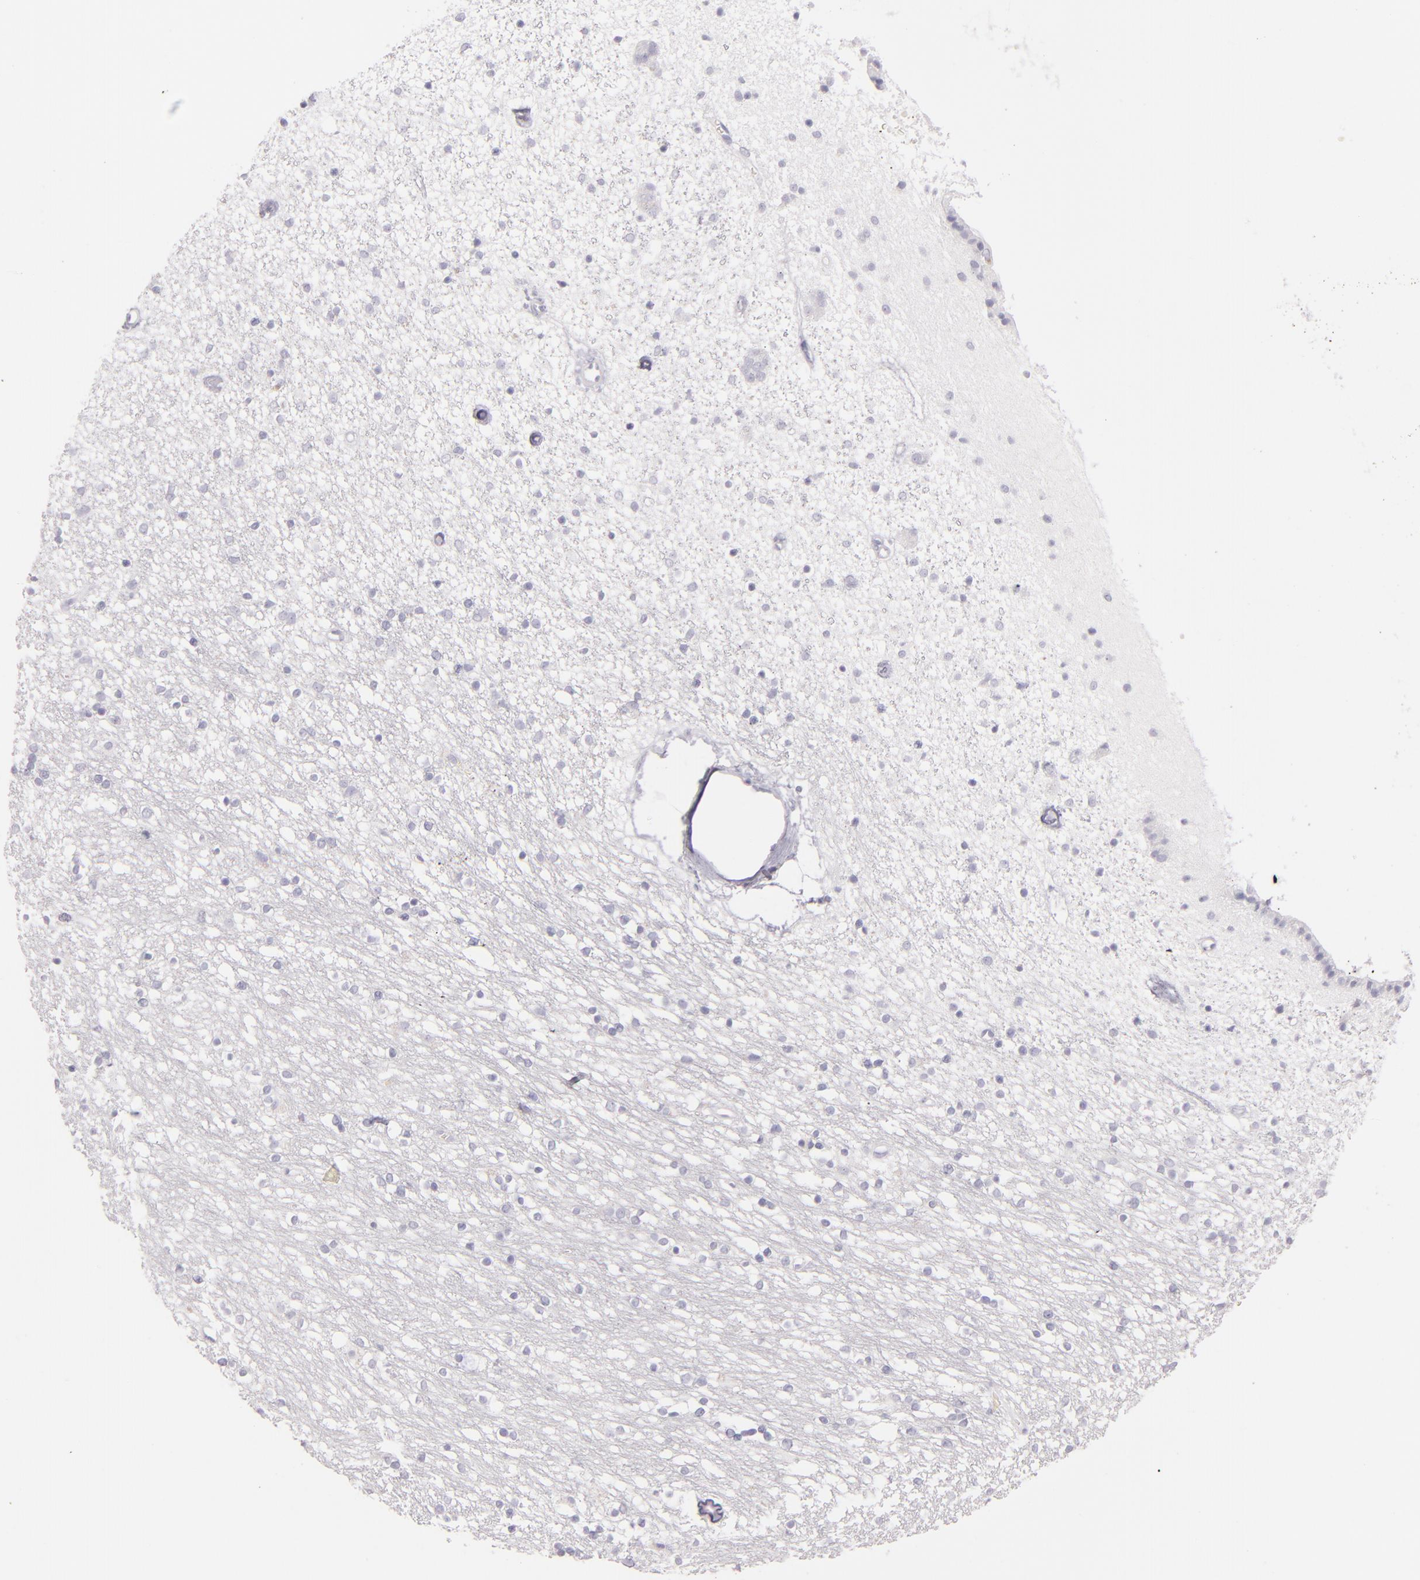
{"staining": {"intensity": "negative", "quantity": "none", "location": "none"}, "tissue": "caudate", "cell_type": "Glial cells", "image_type": "normal", "snomed": [{"axis": "morphology", "description": "Normal tissue, NOS"}, {"axis": "topography", "description": "Lateral ventricle wall"}], "caption": "A micrograph of caudate stained for a protein reveals no brown staining in glial cells. The staining was performed using DAB (3,3'-diaminobenzidine) to visualize the protein expression in brown, while the nuclei were stained in blue with hematoxylin (Magnification: 20x).", "gene": "CD207", "patient": {"sex": "female", "age": 54}}